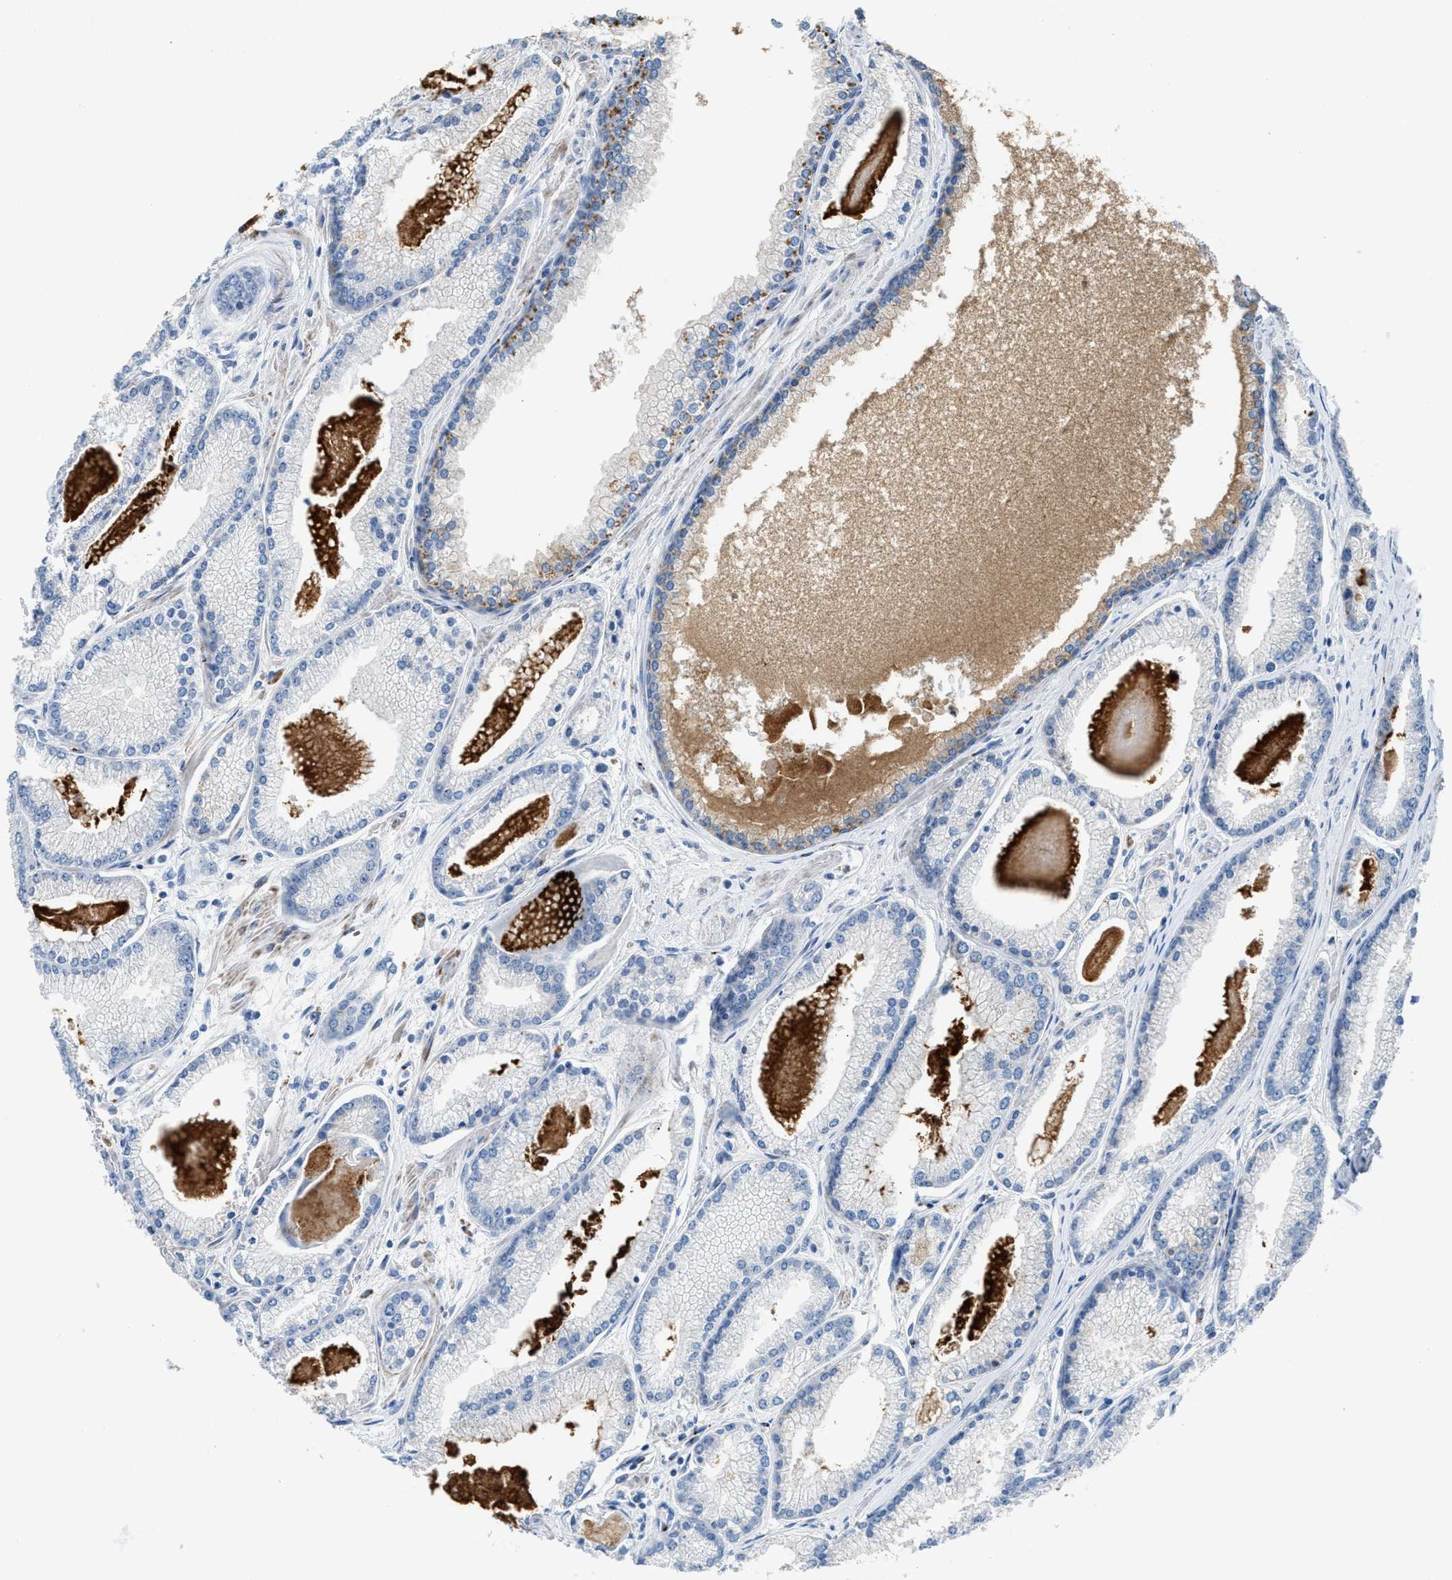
{"staining": {"intensity": "negative", "quantity": "none", "location": "none"}, "tissue": "prostate cancer", "cell_type": "Tumor cells", "image_type": "cancer", "snomed": [{"axis": "morphology", "description": "Adenocarcinoma, High grade"}, {"axis": "topography", "description": "Prostate"}], "caption": "This is an immunohistochemistry histopathology image of prostate cancer. There is no staining in tumor cells.", "gene": "SLC5A5", "patient": {"sex": "male", "age": 61}}